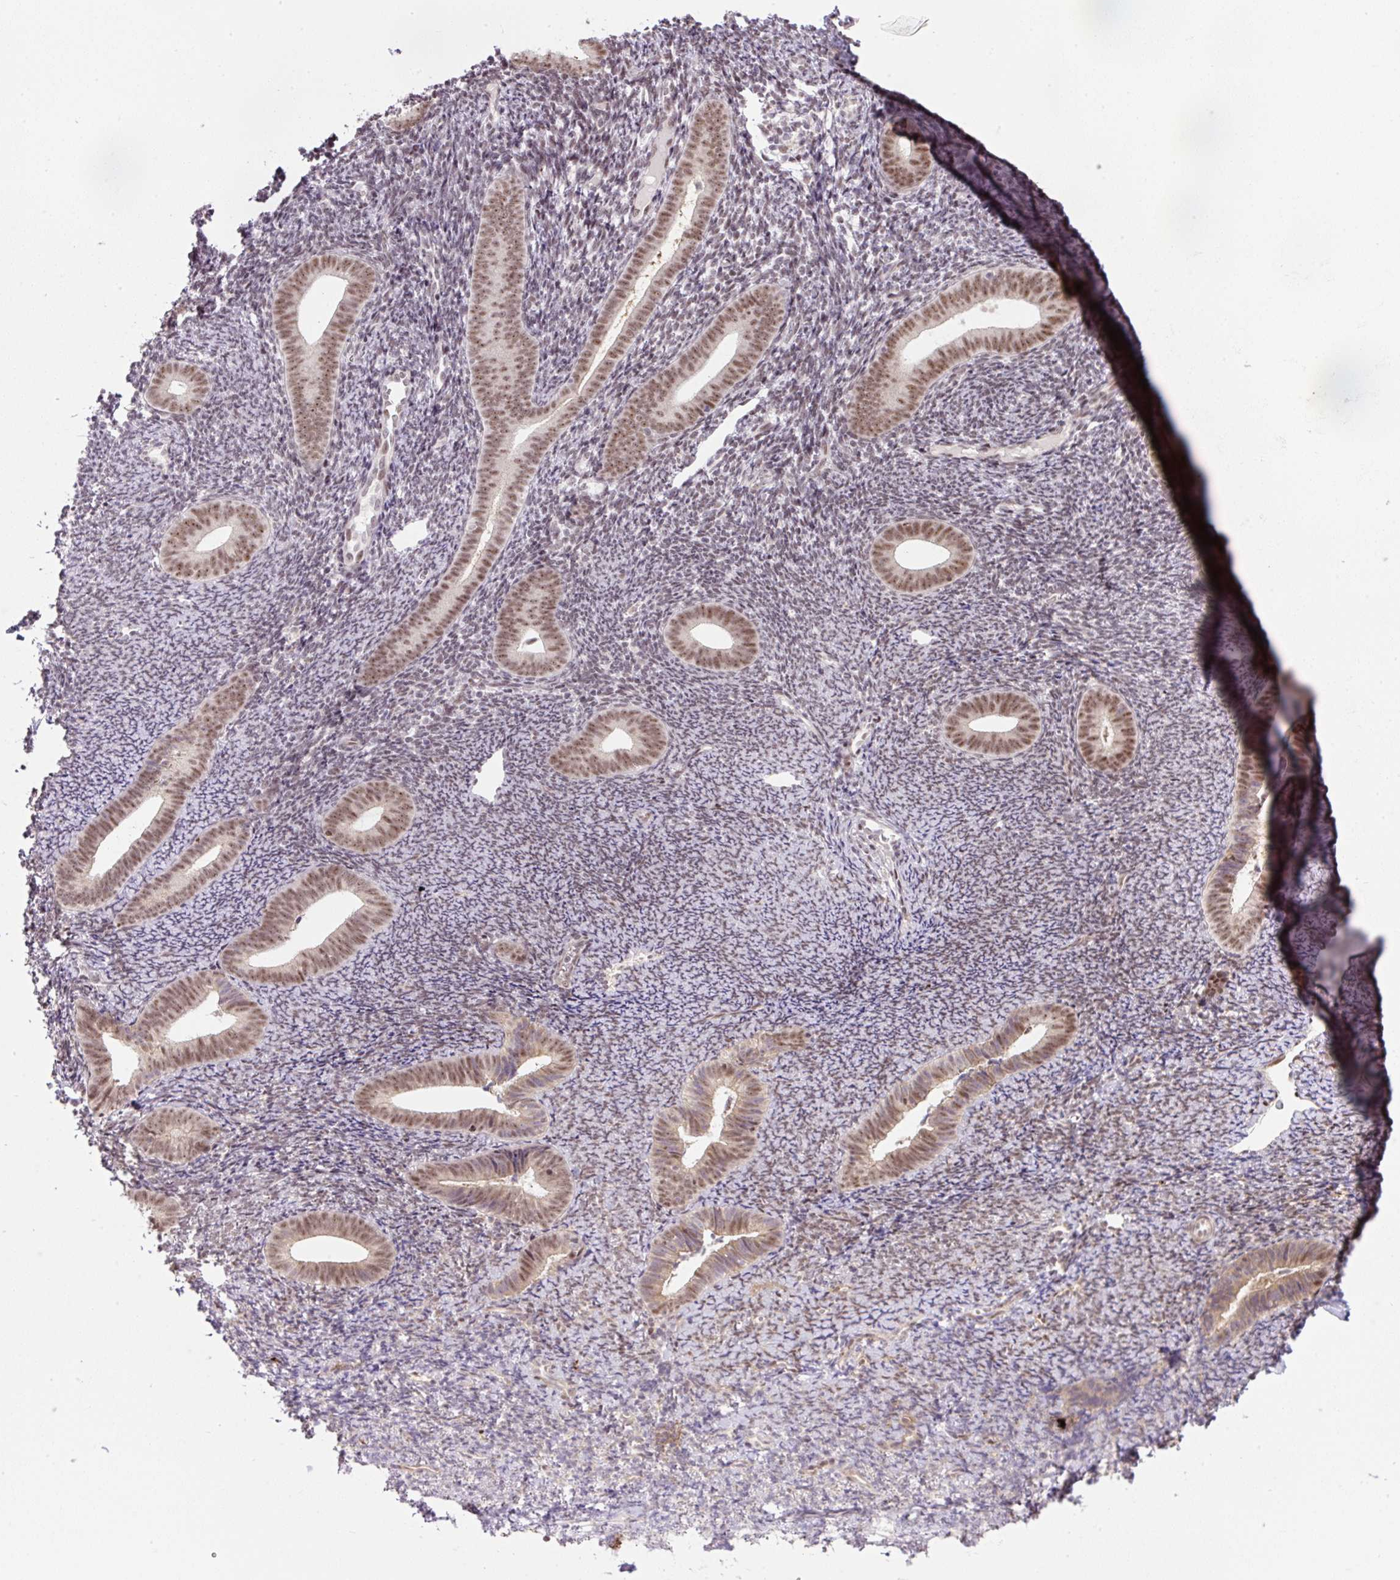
{"staining": {"intensity": "weak", "quantity": "25%-75%", "location": "nuclear"}, "tissue": "endometrium", "cell_type": "Cells in endometrial stroma", "image_type": "normal", "snomed": [{"axis": "morphology", "description": "Normal tissue, NOS"}, {"axis": "topography", "description": "Endometrium"}], "caption": "Immunohistochemistry staining of normal endometrium, which exhibits low levels of weak nuclear staining in approximately 25%-75% of cells in endometrial stroma indicating weak nuclear protein expression. The staining was performed using DAB (3,3'-diaminobenzidine) (brown) for protein detection and nuclei were counterstained in hematoxylin (blue).", "gene": "TAF1A", "patient": {"sex": "female", "age": 39}}